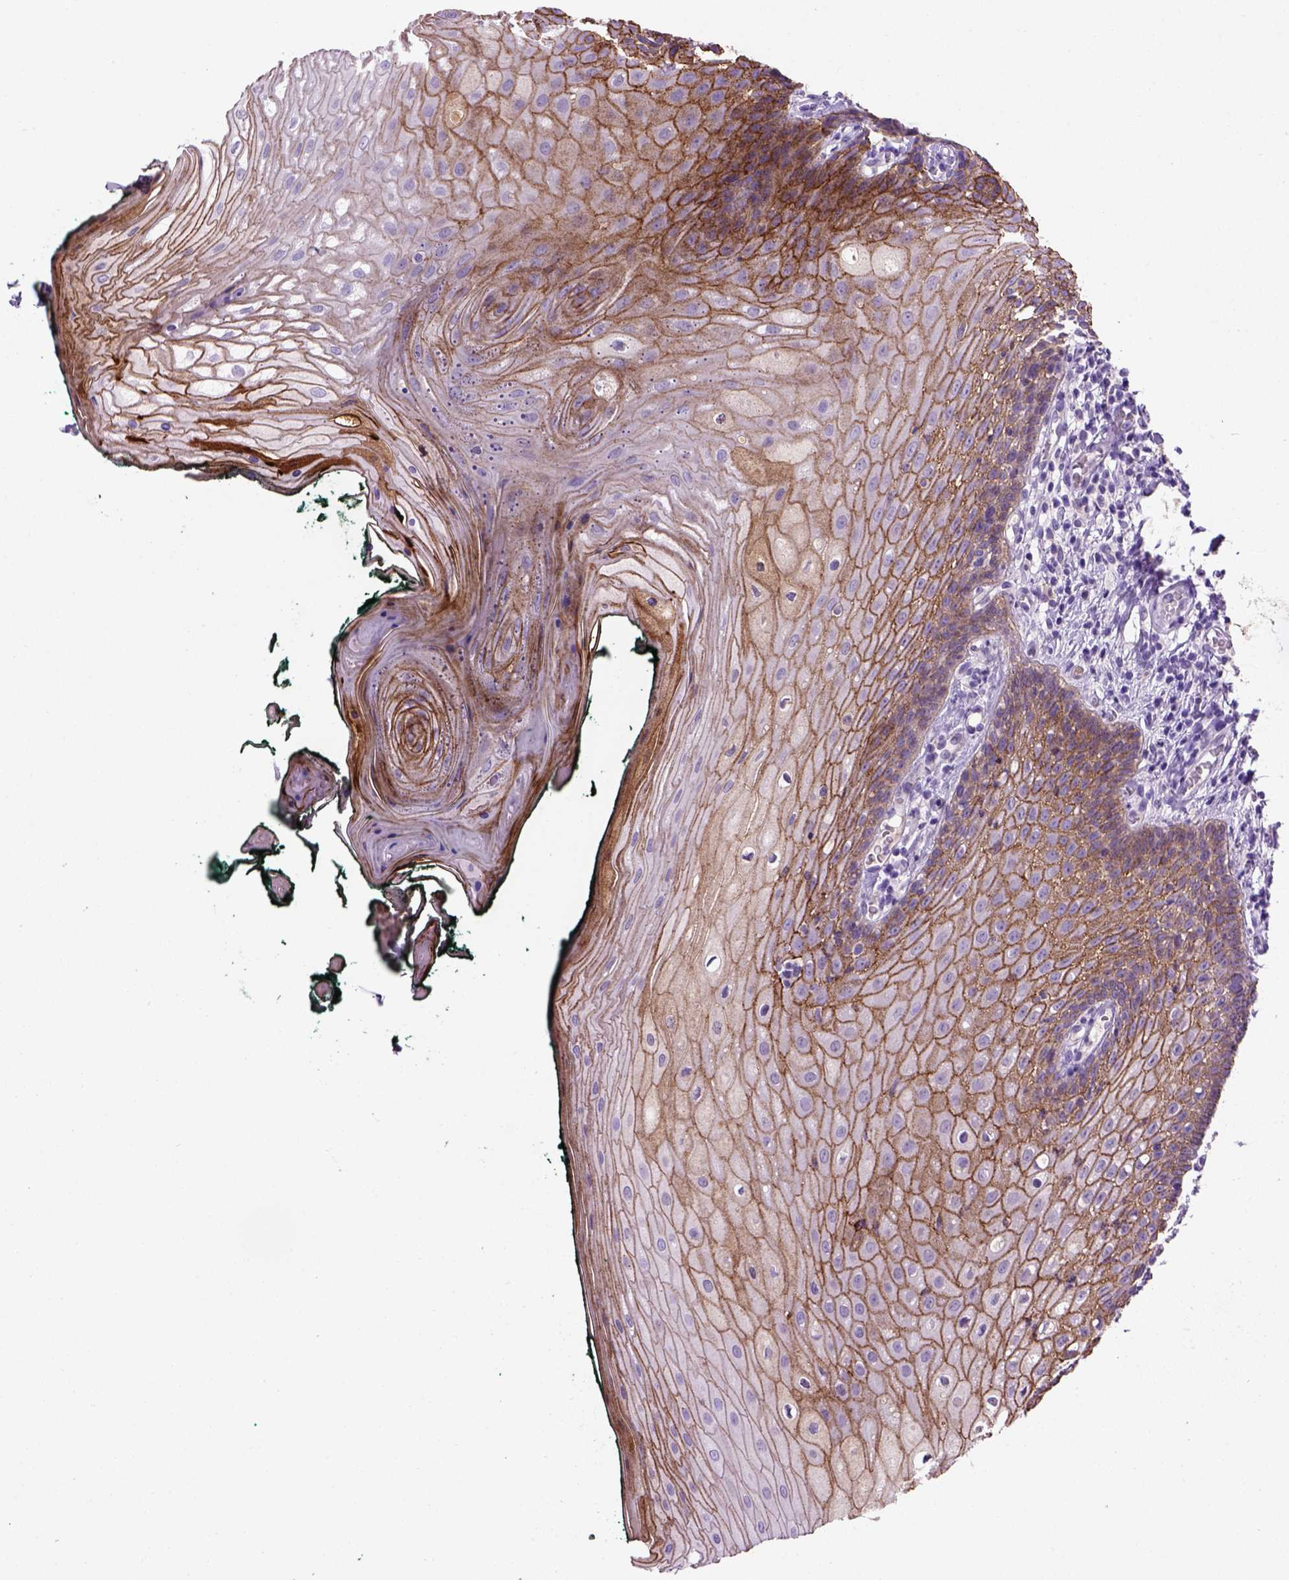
{"staining": {"intensity": "moderate", "quantity": "25%-75%", "location": "cytoplasmic/membranous"}, "tissue": "oral mucosa", "cell_type": "Squamous epithelial cells", "image_type": "normal", "snomed": [{"axis": "morphology", "description": "Normal tissue, NOS"}, {"axis": "topography", "description": "Oral tissue"}, {"axis": "topography", "description": "Head-Neck"}], "caption": "A brown stain labels moderate cytoplasmic/membranous staining of a protein in squamous epithelial cells of unremarkable human oral mucosa. Immunohistochemistry (ihc) stains the protein in brown and the nuclei are stained blue.", "gene": "CDH1", "patient": {"sex": "female", "age": 68}}